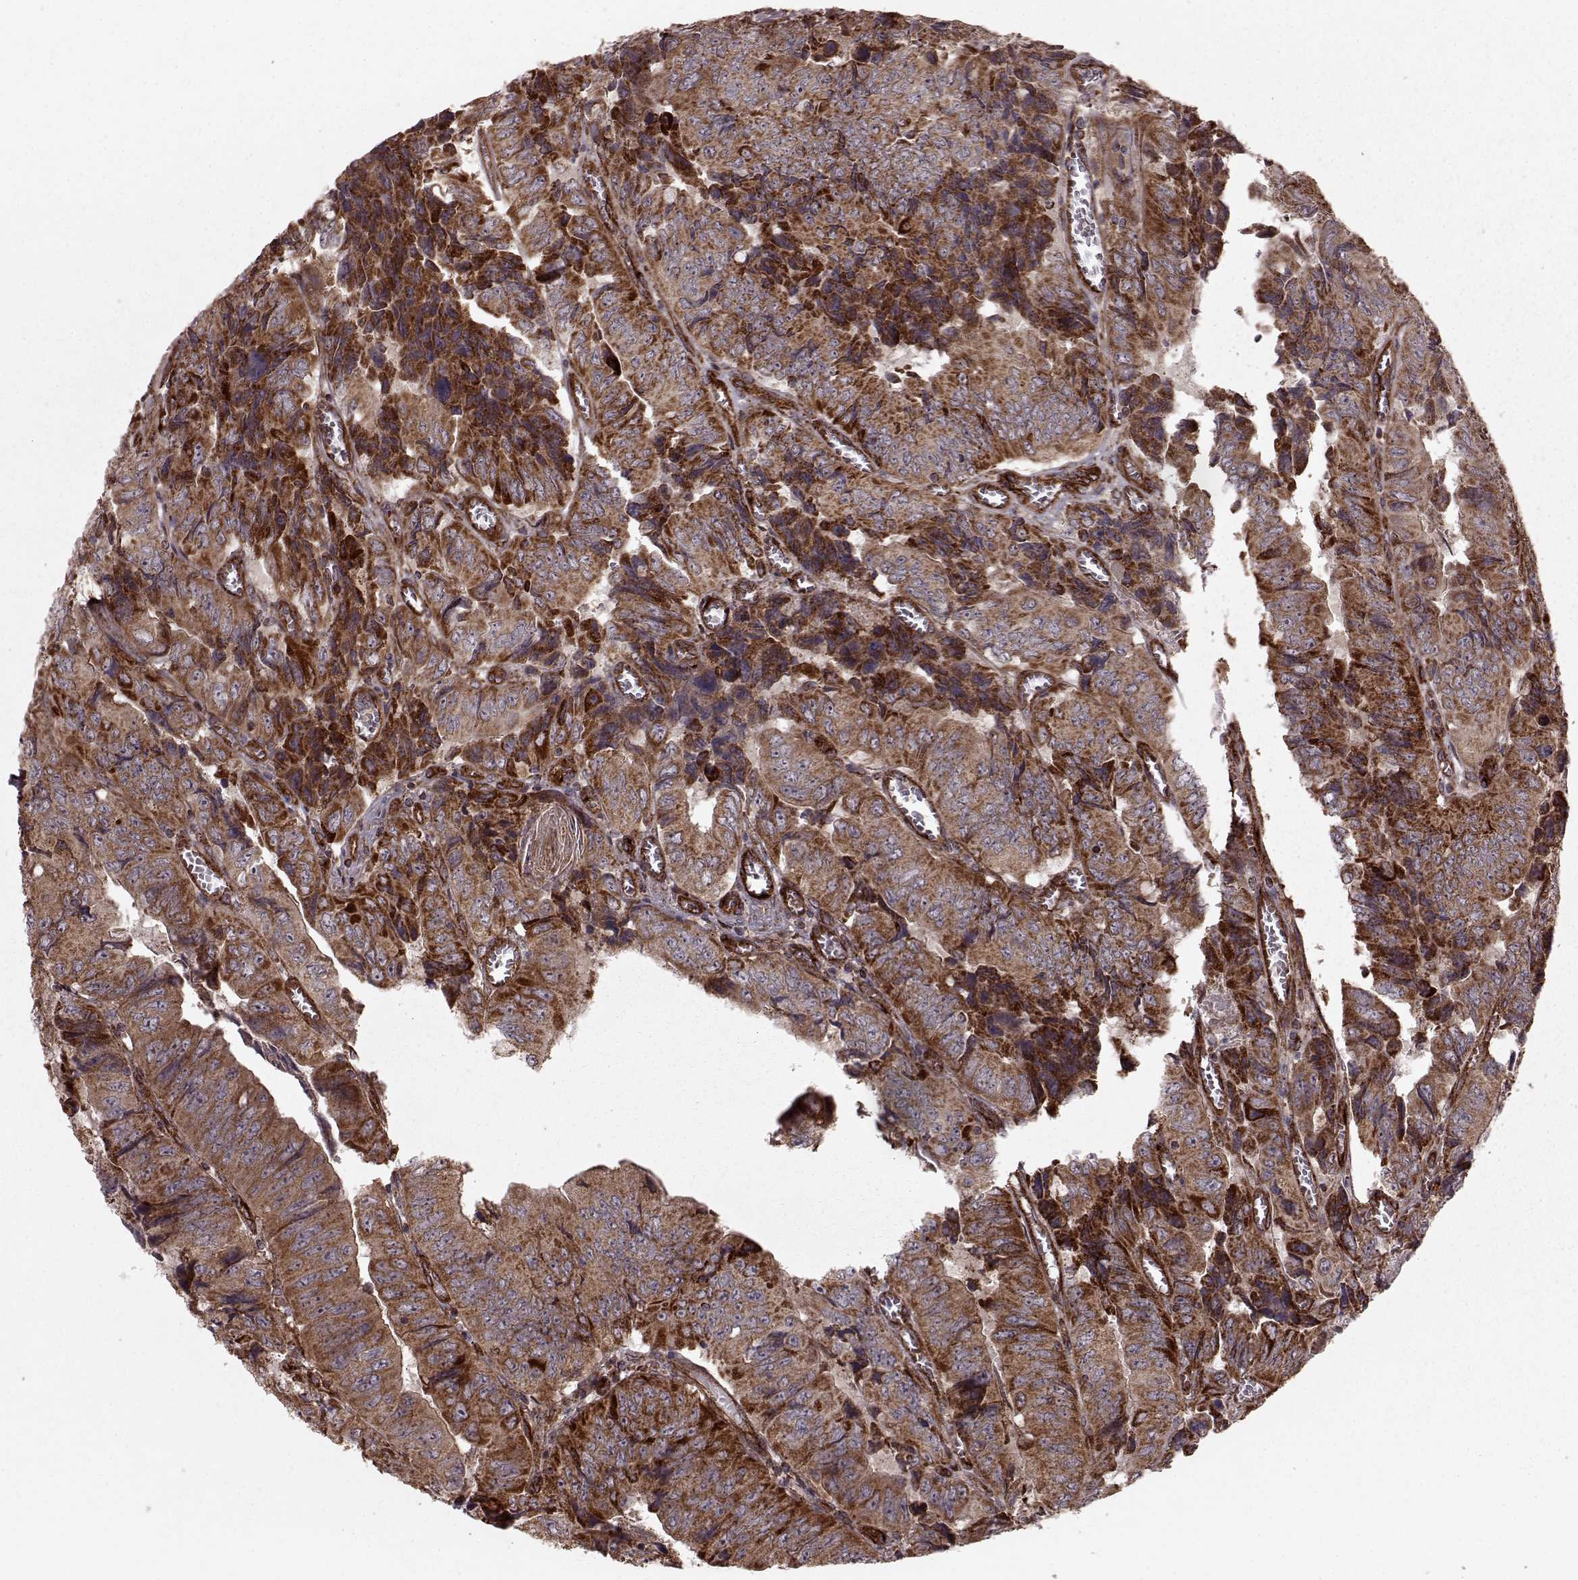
{"staining": {"intensity": "moderate", "quantity": ">75%", "location": "cytoplasmic/membranous"}, "tissue": "colorectal cancer", "cell_type": "Tumor cells", "image_type": "cancer", "snomed": [{"axis": "morphology", "description": "Adenocarcinoma, NOS"}, {"axis": "topography", "description": "Colon"}], "caption": "Colorectal adenocarcinoma stained with immunohistochemistry shows moderate cytoplasmic/membranous expression in about >75% of tumor cells. (Brightfield microscopy of DAB IHC at high magnification).", "gene": "FXN", "patient": {"sex": "female", "age": 84}}